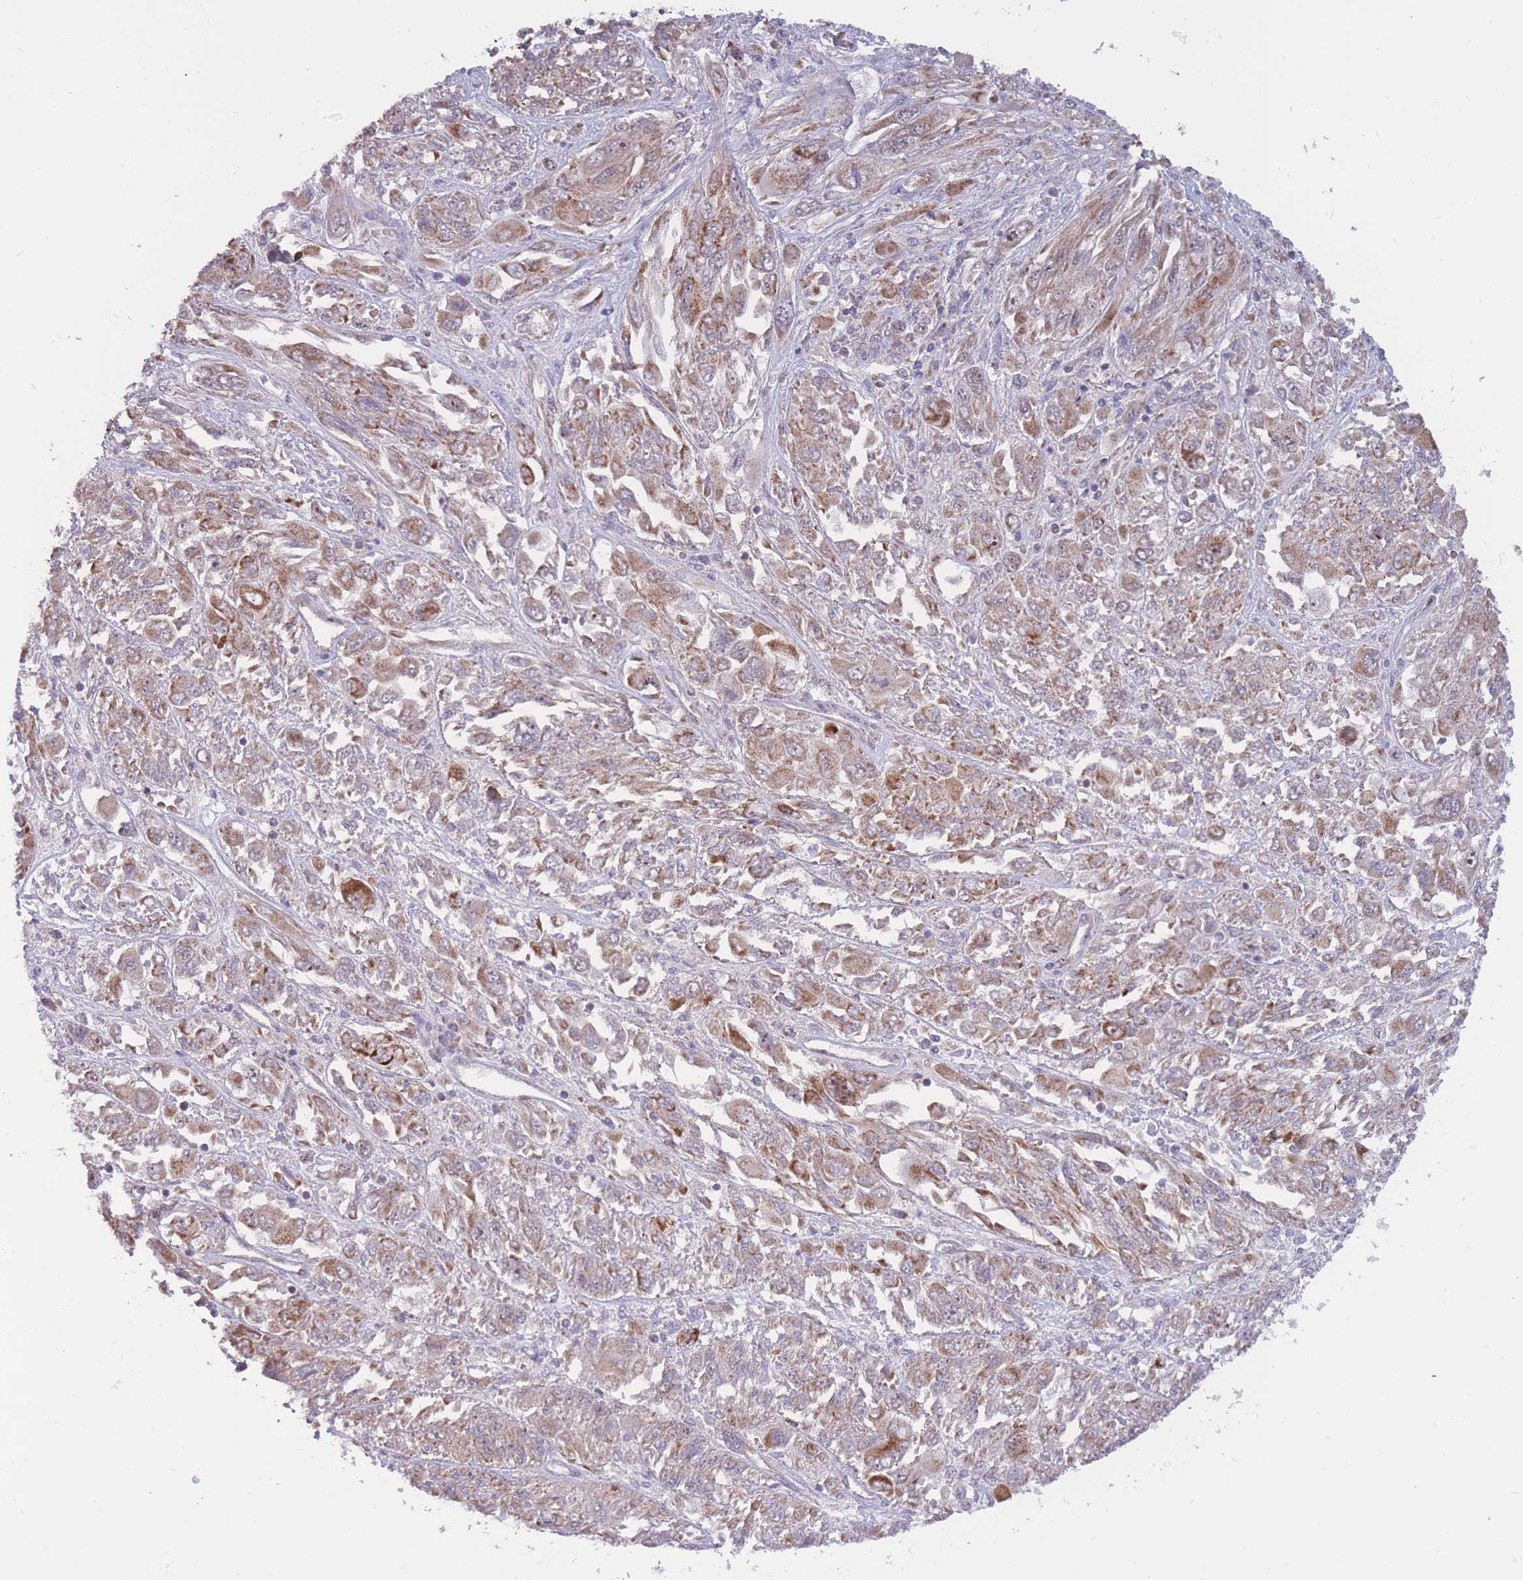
{"staining": {"intensity": "moderate", "quantity": "25%-75%", "location": "cytoplasmic/membranous"}, "tissue": "melanoma", "cell_type": "Tumor cells", "image_type": "cancer", "snomed": [{"axis": "morphology", "description": "Malignant melanoma, NOS"}, {"axis": "topography", "description": "Skin"}], "caption": "A brown stain labels moderate cytoplasmic/membranous positivity of a protein in melanoma tumor cells.", "gene": "MCIDAS", "patient": {"sex": "female", "age": 91}}